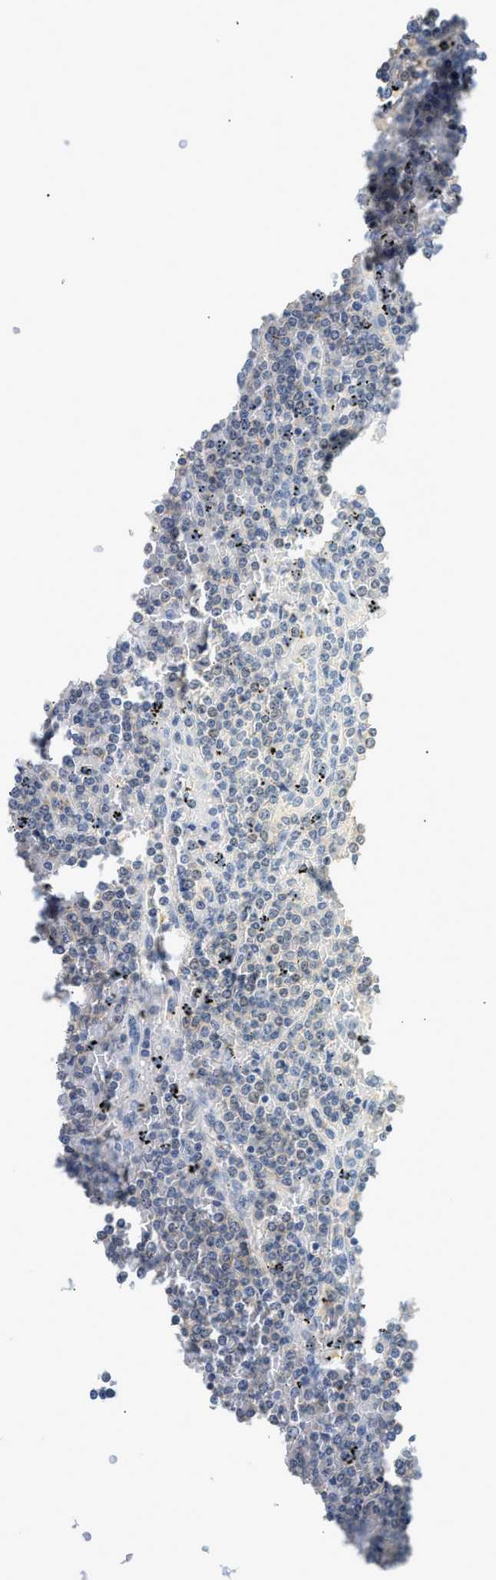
{"staining": {"intensity": "negative", "quantity": "none", "location": "none"}, "tissue": "lymphoma", "cell_type": "Tumor cells", "image_type": "cancer", "snomed": [{"axis": "morphology", "description": "Malignant lymphoma, non-Hodgkin's type, Low grade"}, {"axis": "topography", "description": "Spleen"}], "caption": "Immunohistochemical staining of human lymphoma shows no significant expression in tumor cells. (DAB IHC, high magnification).", "gene": "PPM1L", "patient": {"sex": "female", "age": 19}}